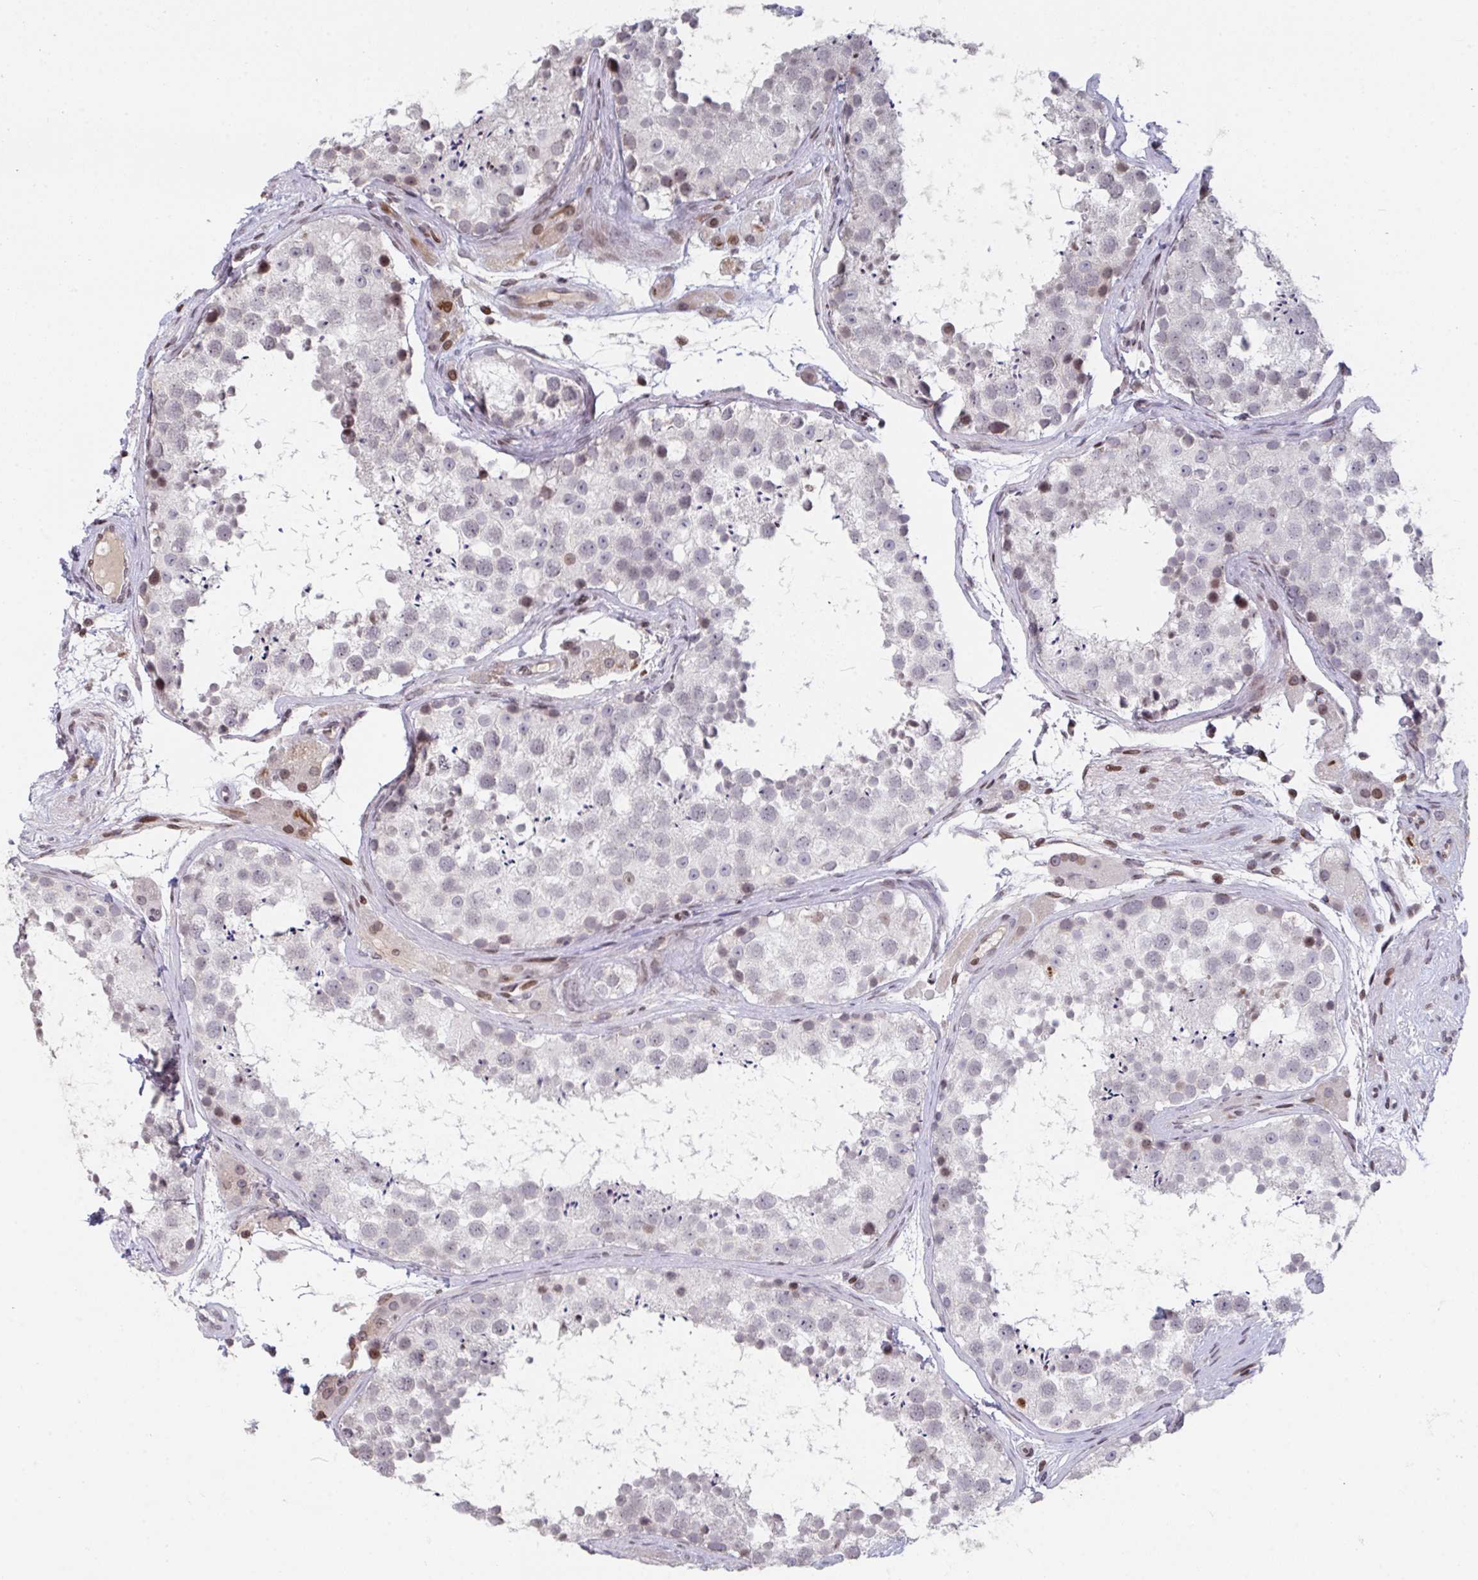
{"staining": {"intensity": "moderate", "quantity": "<25%", "location": "nuclear"}, "tissue": "testis", "cell_type": "Cells in seminiferous ducts", "image_type": "normal", "snomed": [{"axis": "morphology", "description": "Normal tissue, NOS"}, {"axis": "topography", "description": "Testis"}], "caption": "Testis stained with IHC displays moderate nuclear staining in approximately <25% of cells in seminiferous ducts.", "gene": "PCDHB8", "patient": {"sex": "male", "age": 41}}